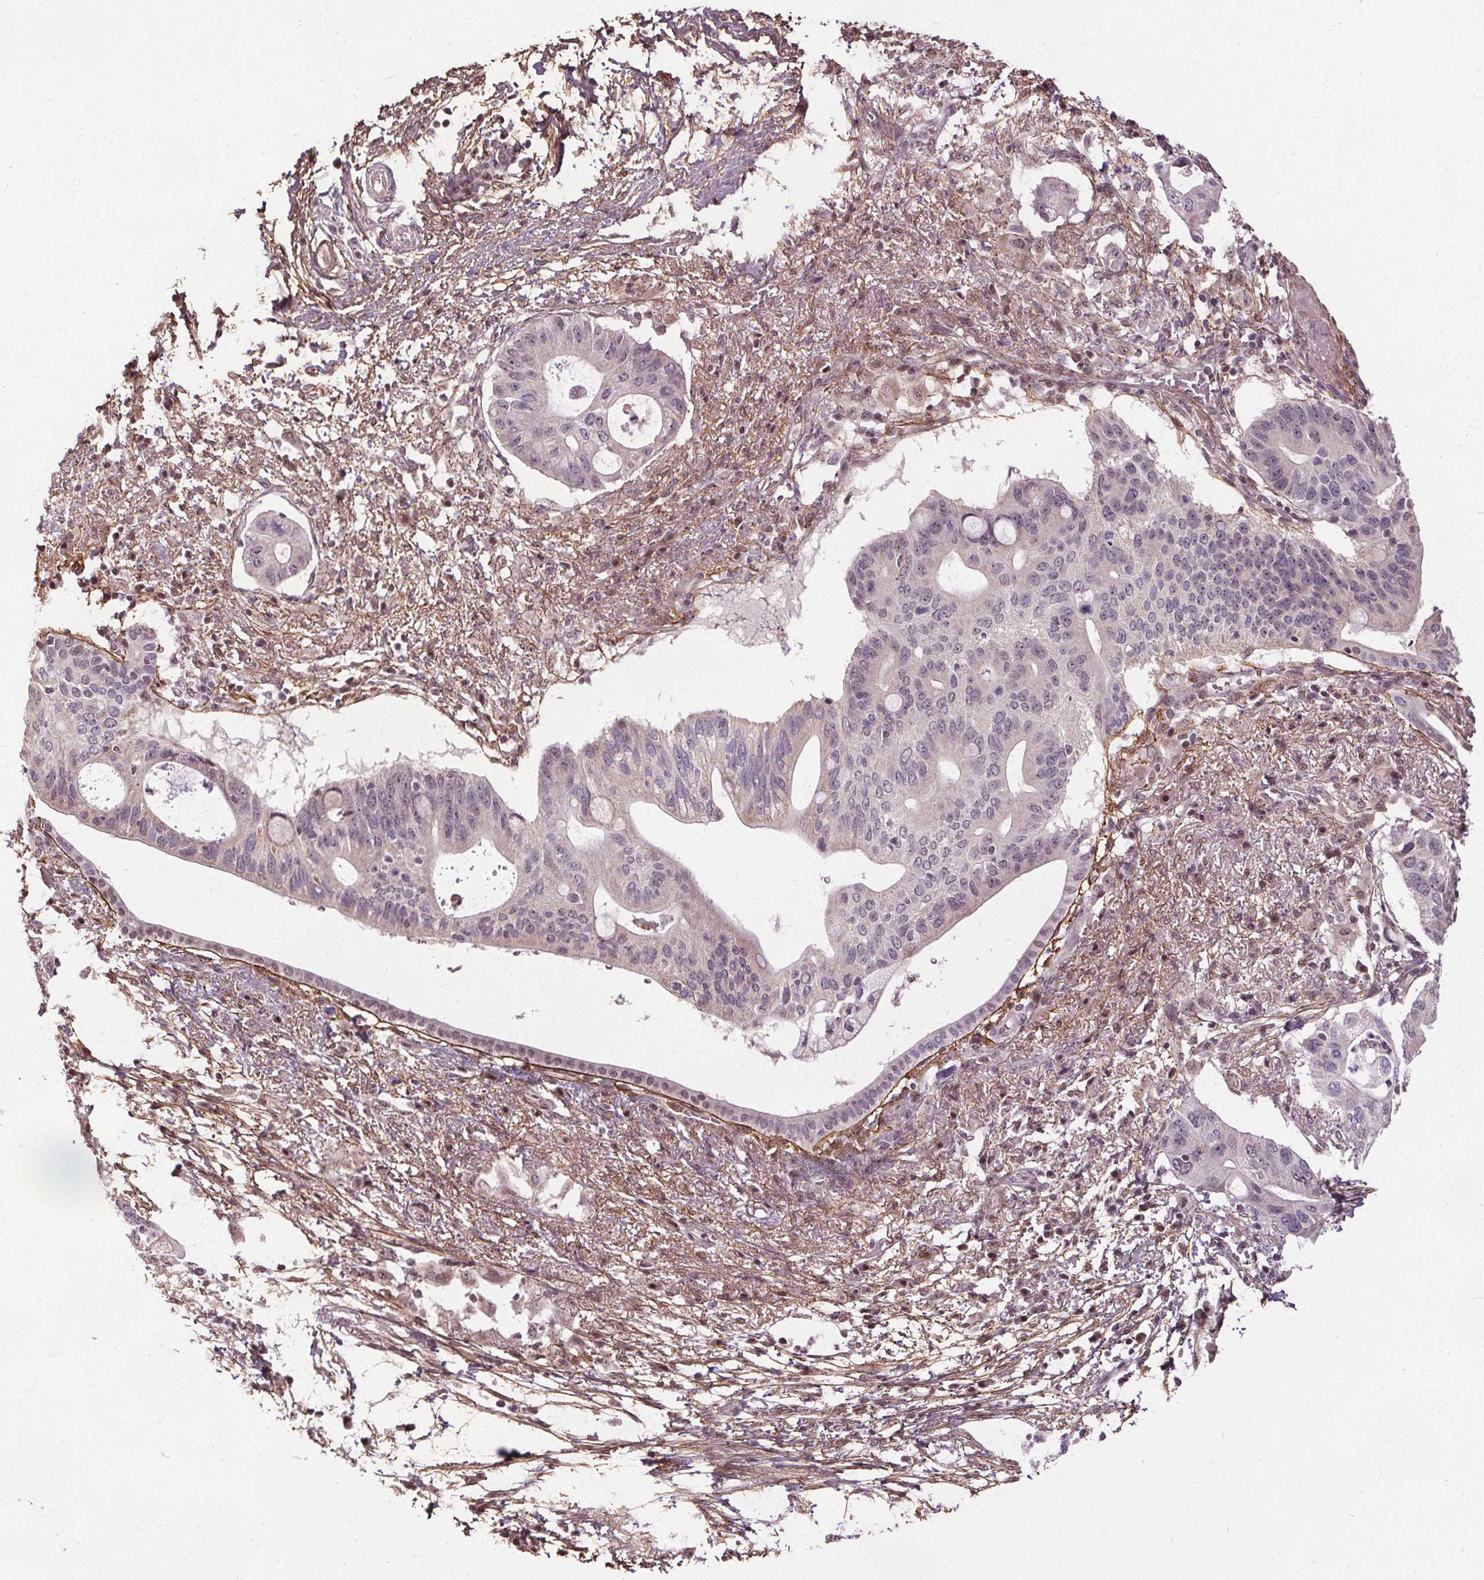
{"staining": {"intensity": "negative", "quantity": "none", "location": "none"}, "tissue": "pancreatic cancer", "cell_type": "Tumor cells", "image_type": "cancer", "snomed": [{"axis": "morphology", "description": "Adenocarcinoma, NOS"}, {"axis": "topography", "description": "Pancreas"}], "caption": "This micrograph is of adenocarcinoma (pancreatic) stained with immunohistochemistry (IHC) to label a protein in brown with the nuclei are counter-stained blue. There is no expression in tumor cells.", "gene": "KIAA0232", "patient": {"sex": "female", "age": 72}}